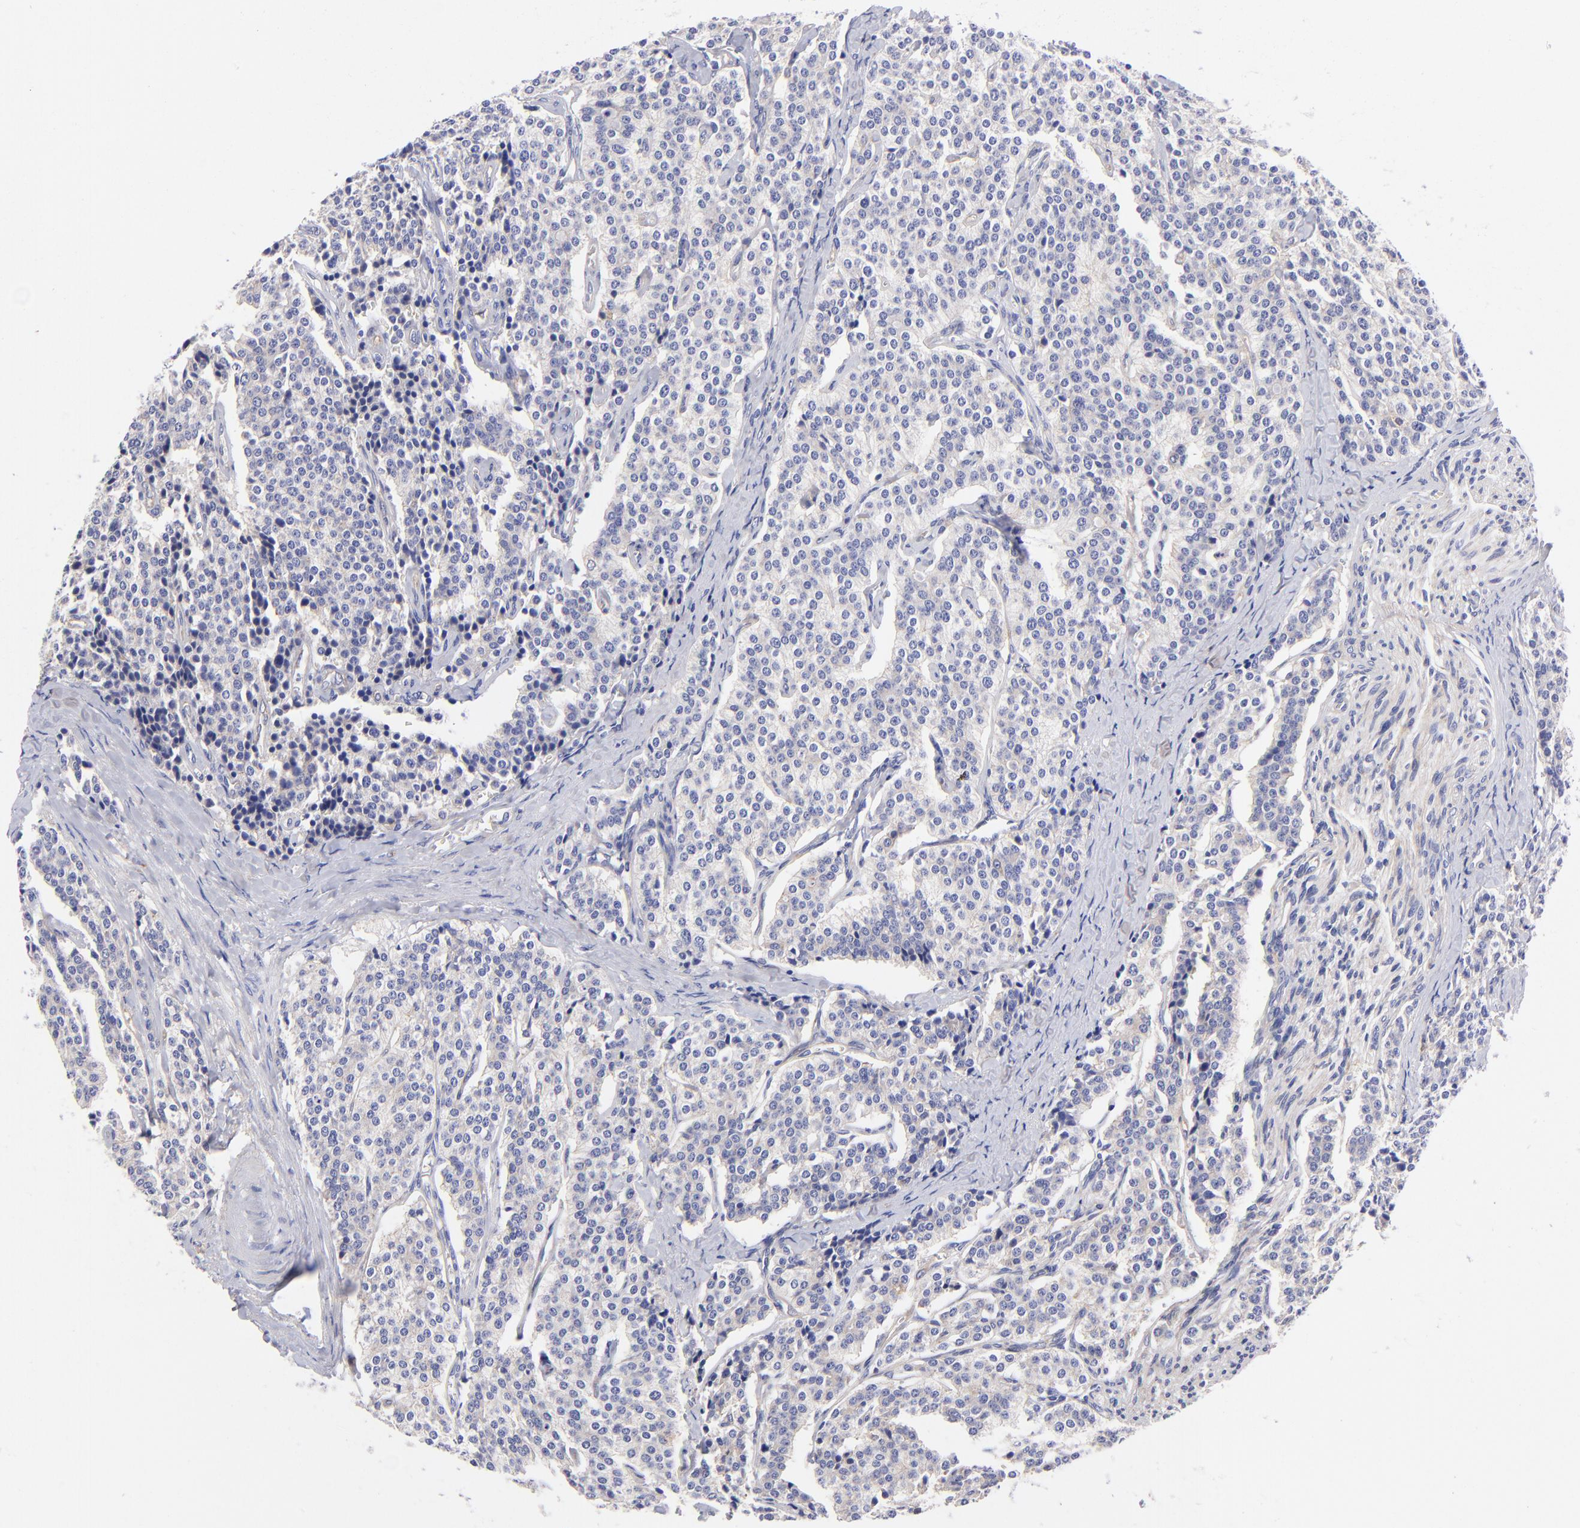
{"staining": {"intensity": "weak", "quantity": "<25%", "location": "cytoplasmic/membranous"}, "tissue": "carcinoid", "cell_type": "Tumor cells", "image_type": "cancer", "snomed": [{"axis": "morphology", "description": "Carcinoid, malignant, NOS"}, {"axis": "topography", "description": "Small intestine"}], "caption": "Protein analysis of carcinoid (malignant) exhibits no significant staining in tumor cells. (DAB (3,3'-diaminobenzidine) immunohistochemistry (IHC) with hematoxylin counter stain).", "gene": "PPFIBP1", "patient": {"sex": "male", "age": 63}}